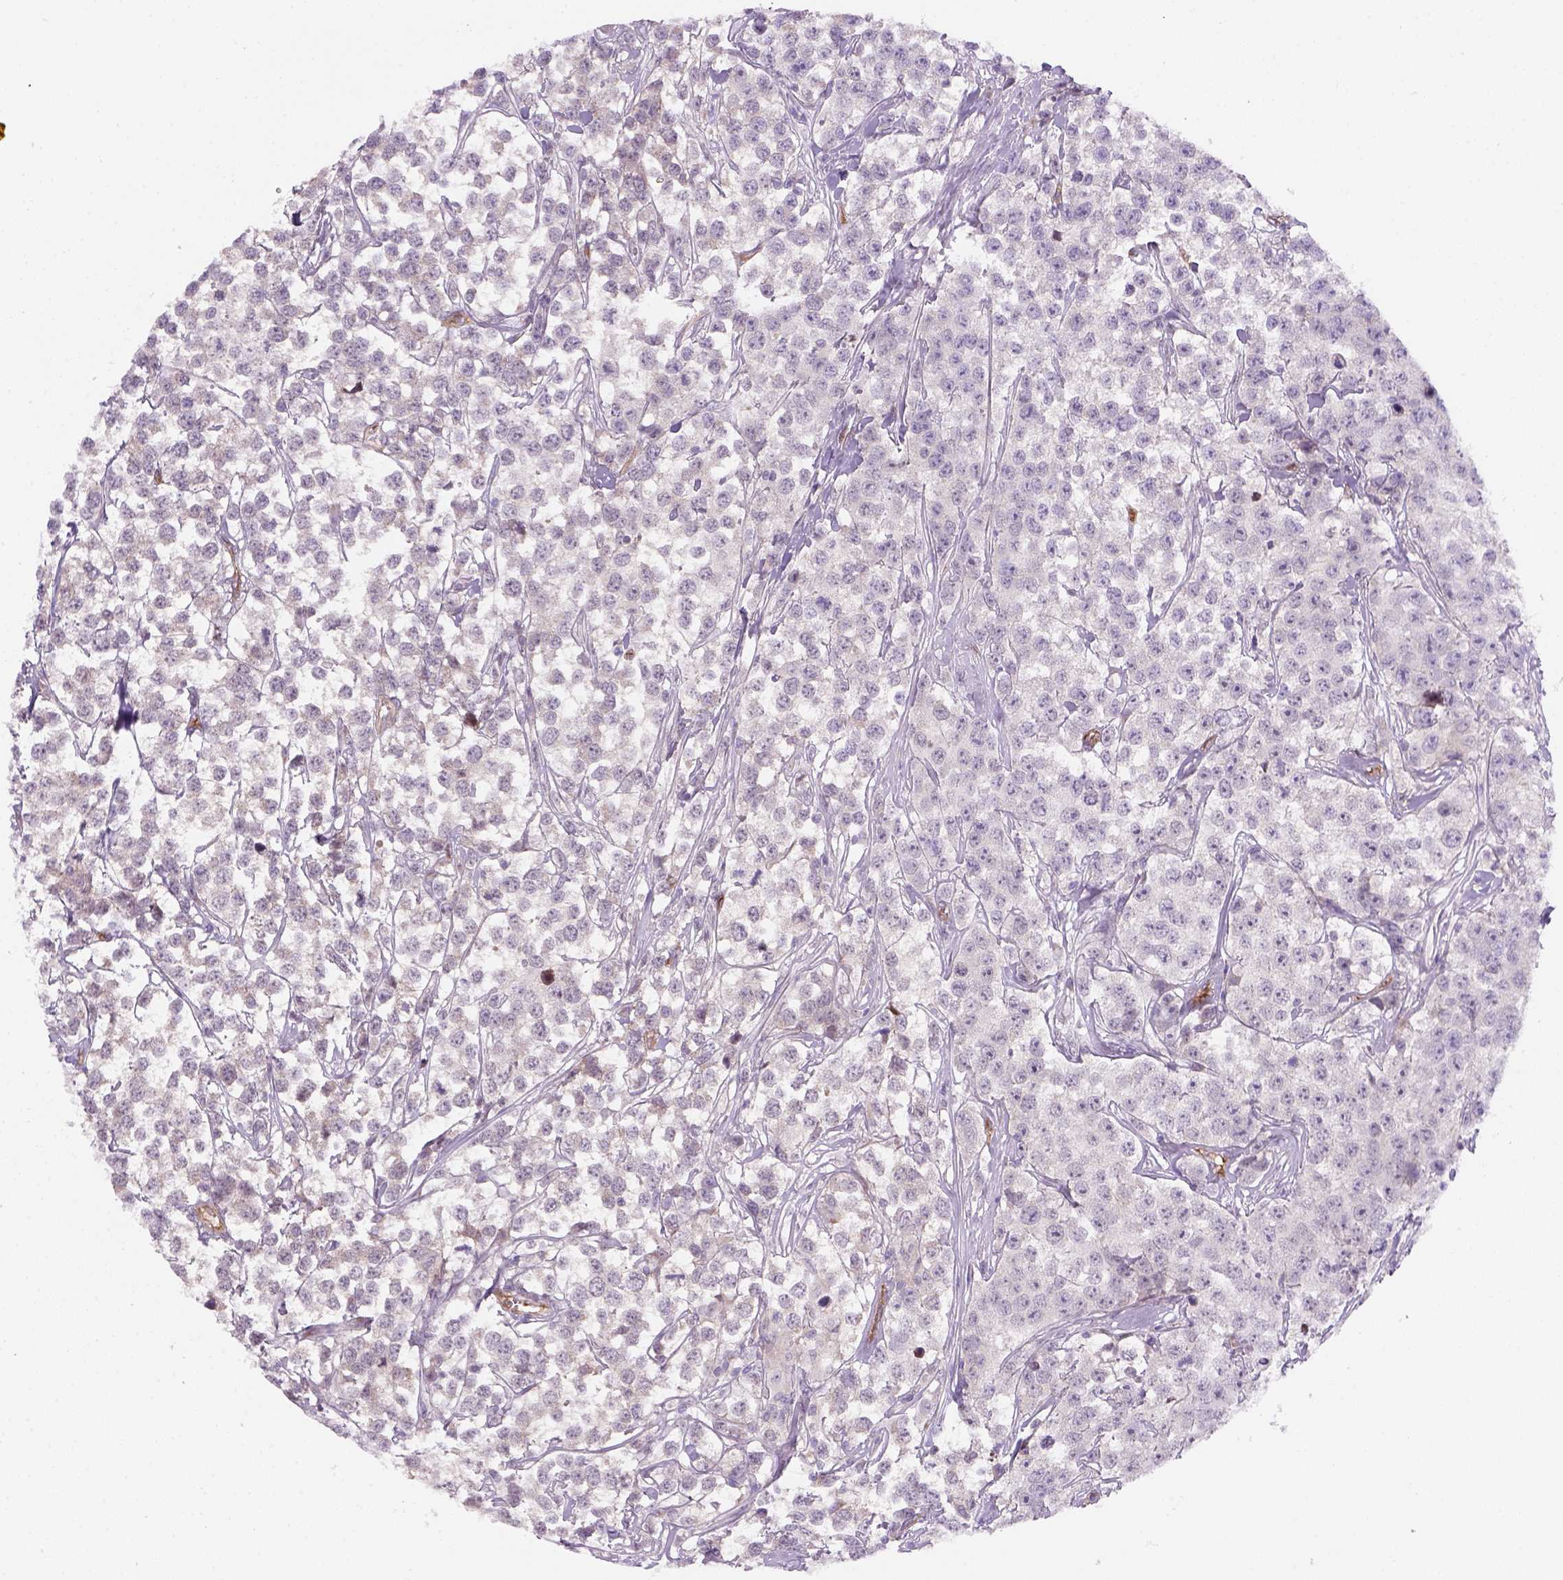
{"staining": {"intensity": "negative", "quantity": "none", "location": "none"}, "tissue": "testis cancer", "cell_type": "Tumor cells", "image_type": "cancer", "snomed": [{"axis": "morphology", "description": "Seminoma, NOS"}, {"axis": "topography", "description": "Testis"}], "caption": "High power microscopy micrograph of an IHC histopathology image of testis seminoma, revealing no significant staining in tumor cells.", "gene": "VSTM5", "patient": {"sex": "male", "age": 59}}